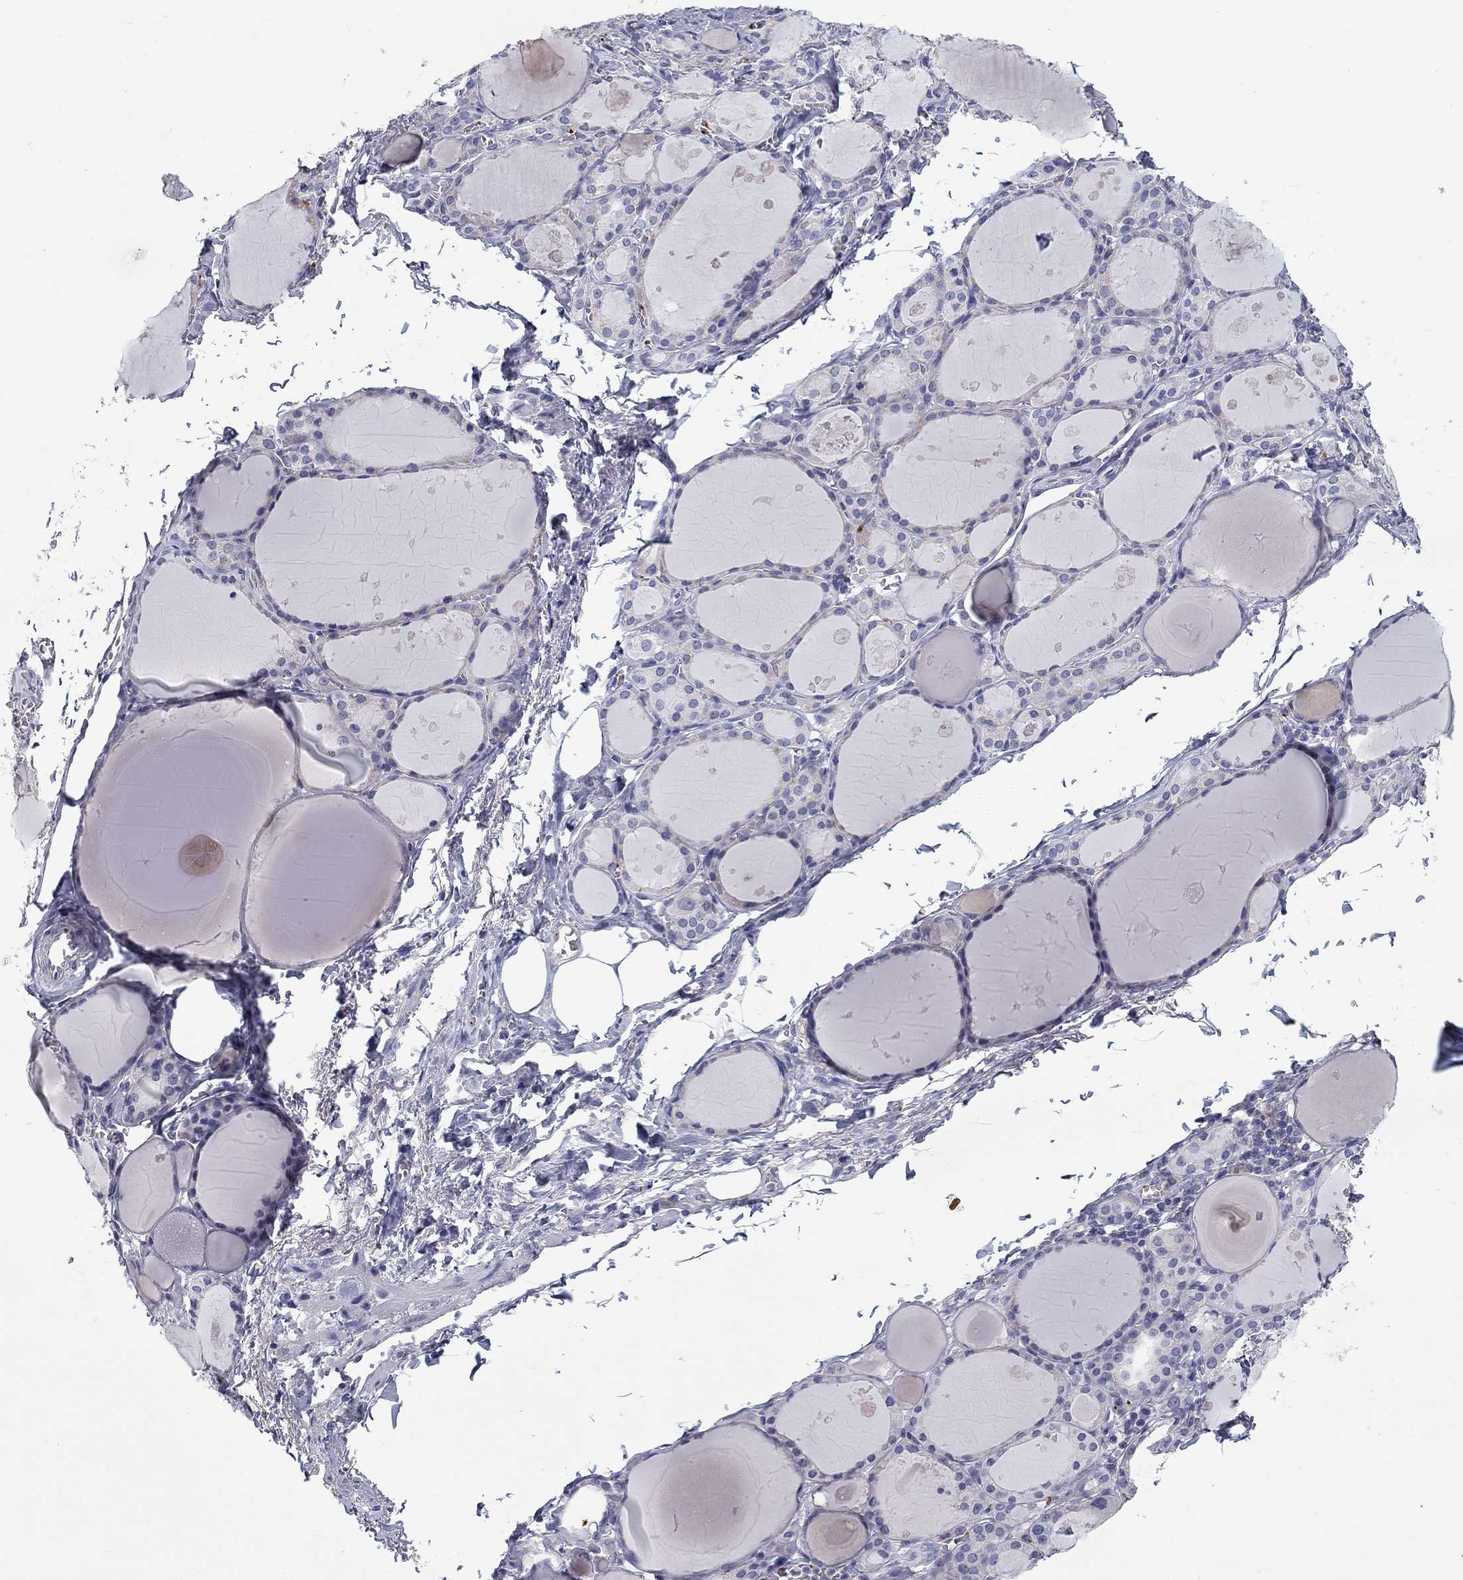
{"staining": {"intensity": "negative", "quantity": "none", "location": "none"}, "tissue": "thyroid gland", "cell_type": "Glandular cells", "image_type": "normal", "snomed": [{"axis": "morphology", "description": "Normal tissue, NOS"}, {"axis": "topography", "description": "Thyroid gland"}], "caption": "The image demonstrates no staining of glandular cells in benign thyroid gland.", "gene": "PLEK", "patient": {"sex": "male", "age": 68}}